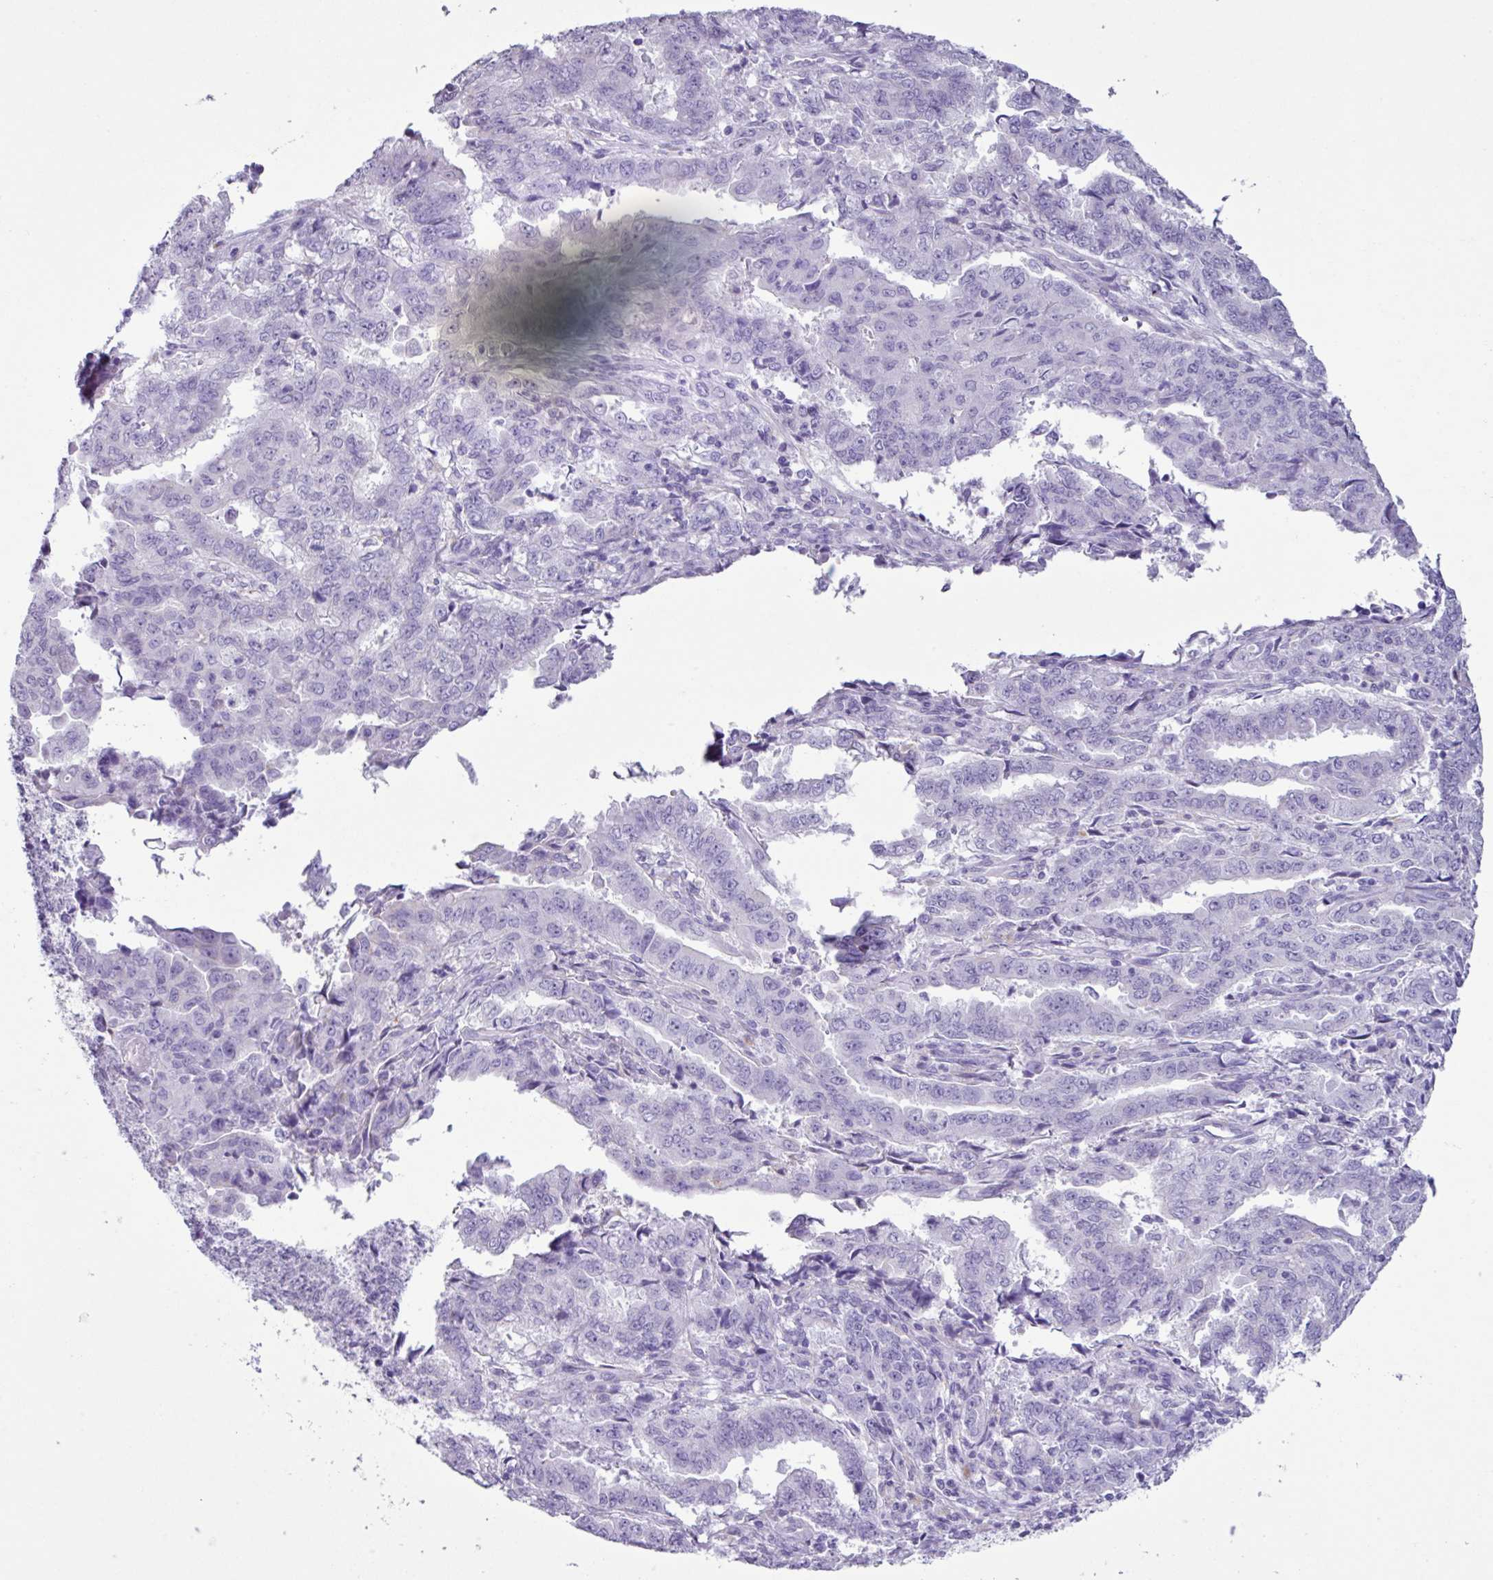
{"staining": {"intensity": "negative", "quantity": "none", "location": "none"}, "tissue": "endometrial cancer", "cell_type": "Tumor cells", "image_type": "cancer", "snomed": [{"axis": "morphology", "description": "Adenocarcinoma, NOS"}, {"axis": "topography", "description": "Endometrium"}], "caption": "A high-resolution image shows immunohistochemistry staining of adenocarcinoma (endometrial), which reveals no significant staining in tumor cells. (DAB (3,3'-diaminobenzidine) immunohistochemistry visualized using brightfield microscopy, high magnification).", "gene": "AGO3", "patient": {"sex": "female", "age": 50}}